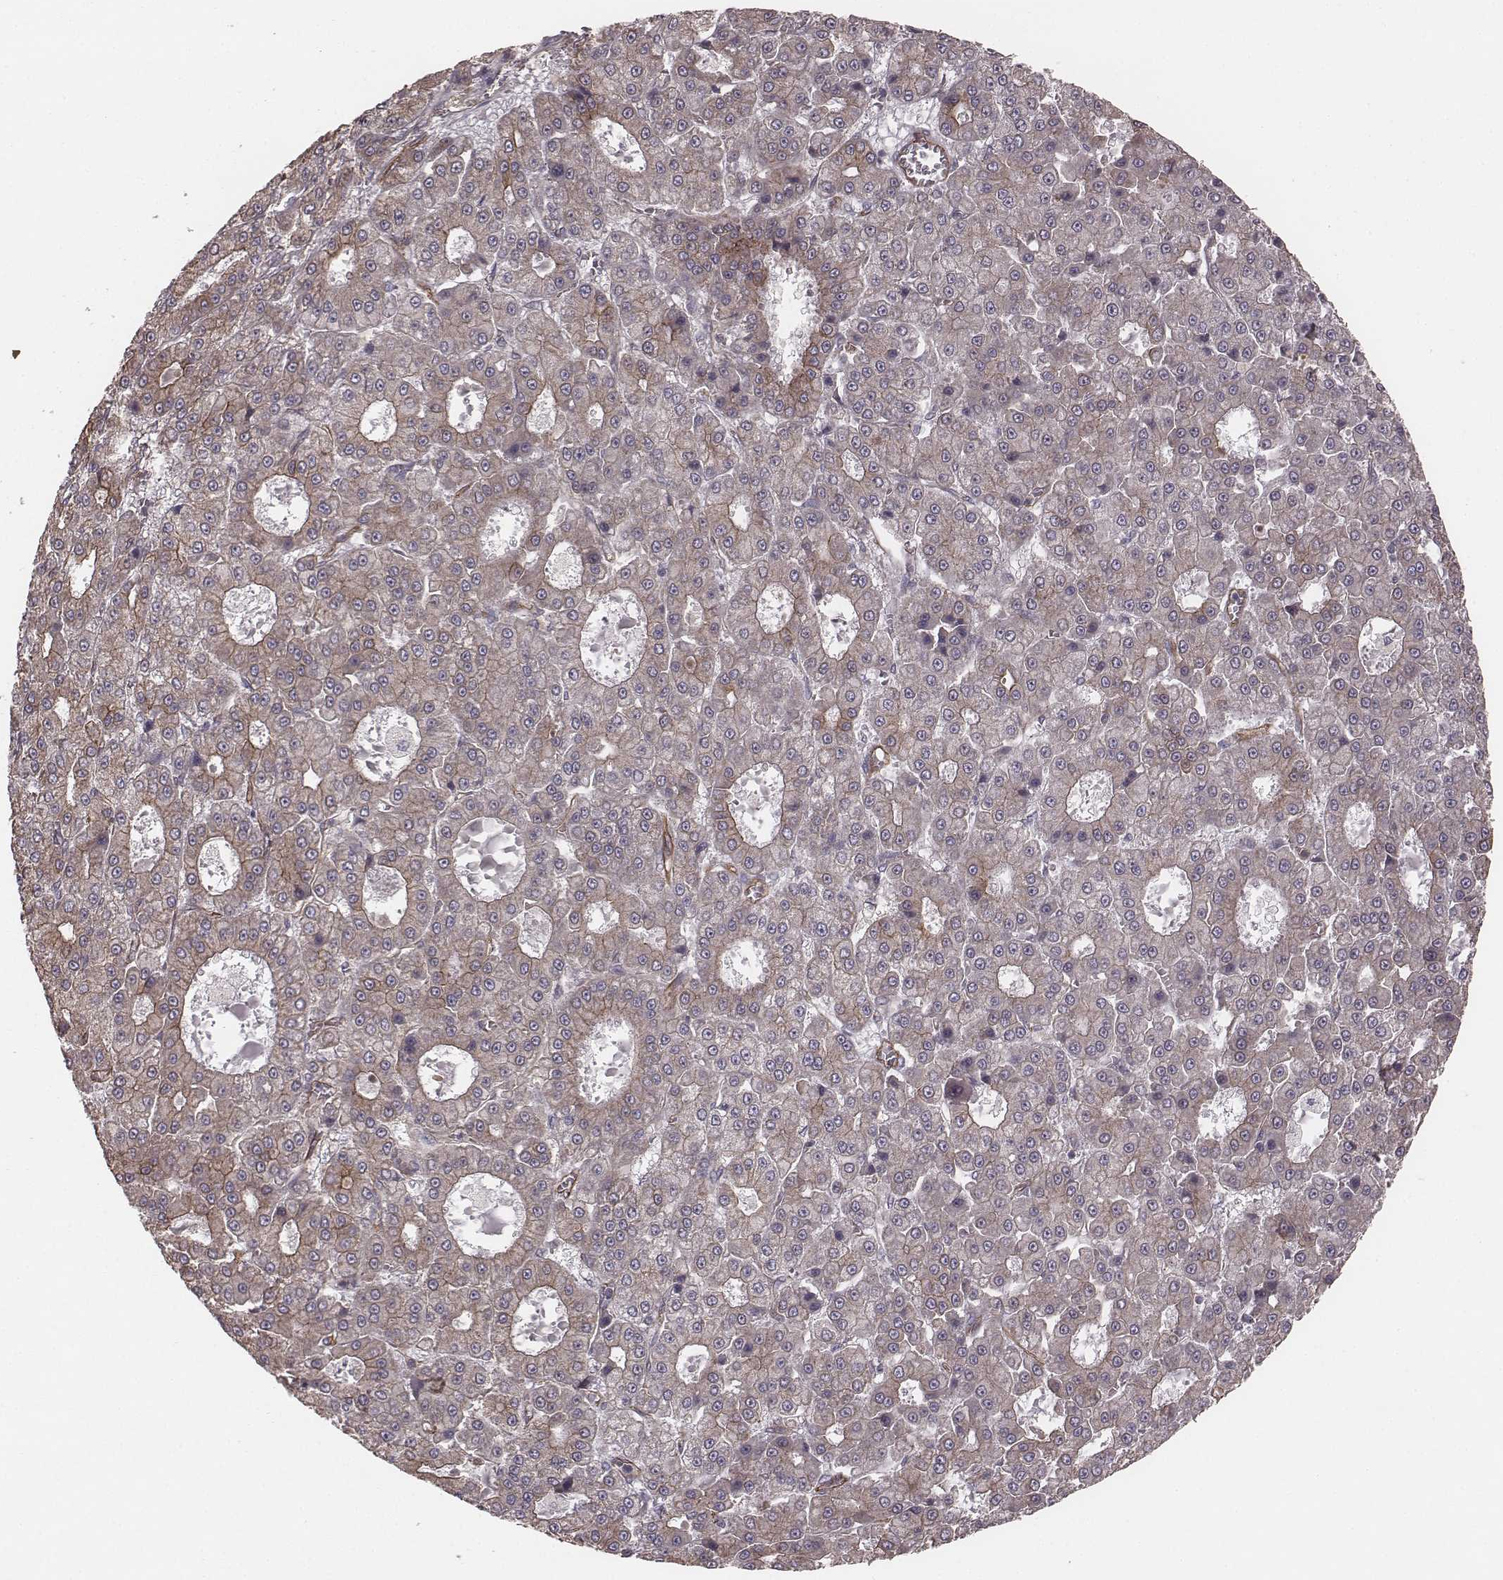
{"staining": {"intensity": "weak", "quantity": "25%-75%", "location": "cytoplasmic/membranous"}, "tissue": "liver cancer", "cell_type": "Tumor cells", "image_type": "cancer", "snomed": [{"axis": "morphology", "description": "Carcinoma, Hepatocellular, NOS"}, {"axis": "topography", "description": "Liver"}], "caption": "Liver cancer stained for a protein shows weak cytoplasmic/membranous positivity in tumor cells.", "gene": "PALMD", "patient": {"sex": "male", "age": 70}}